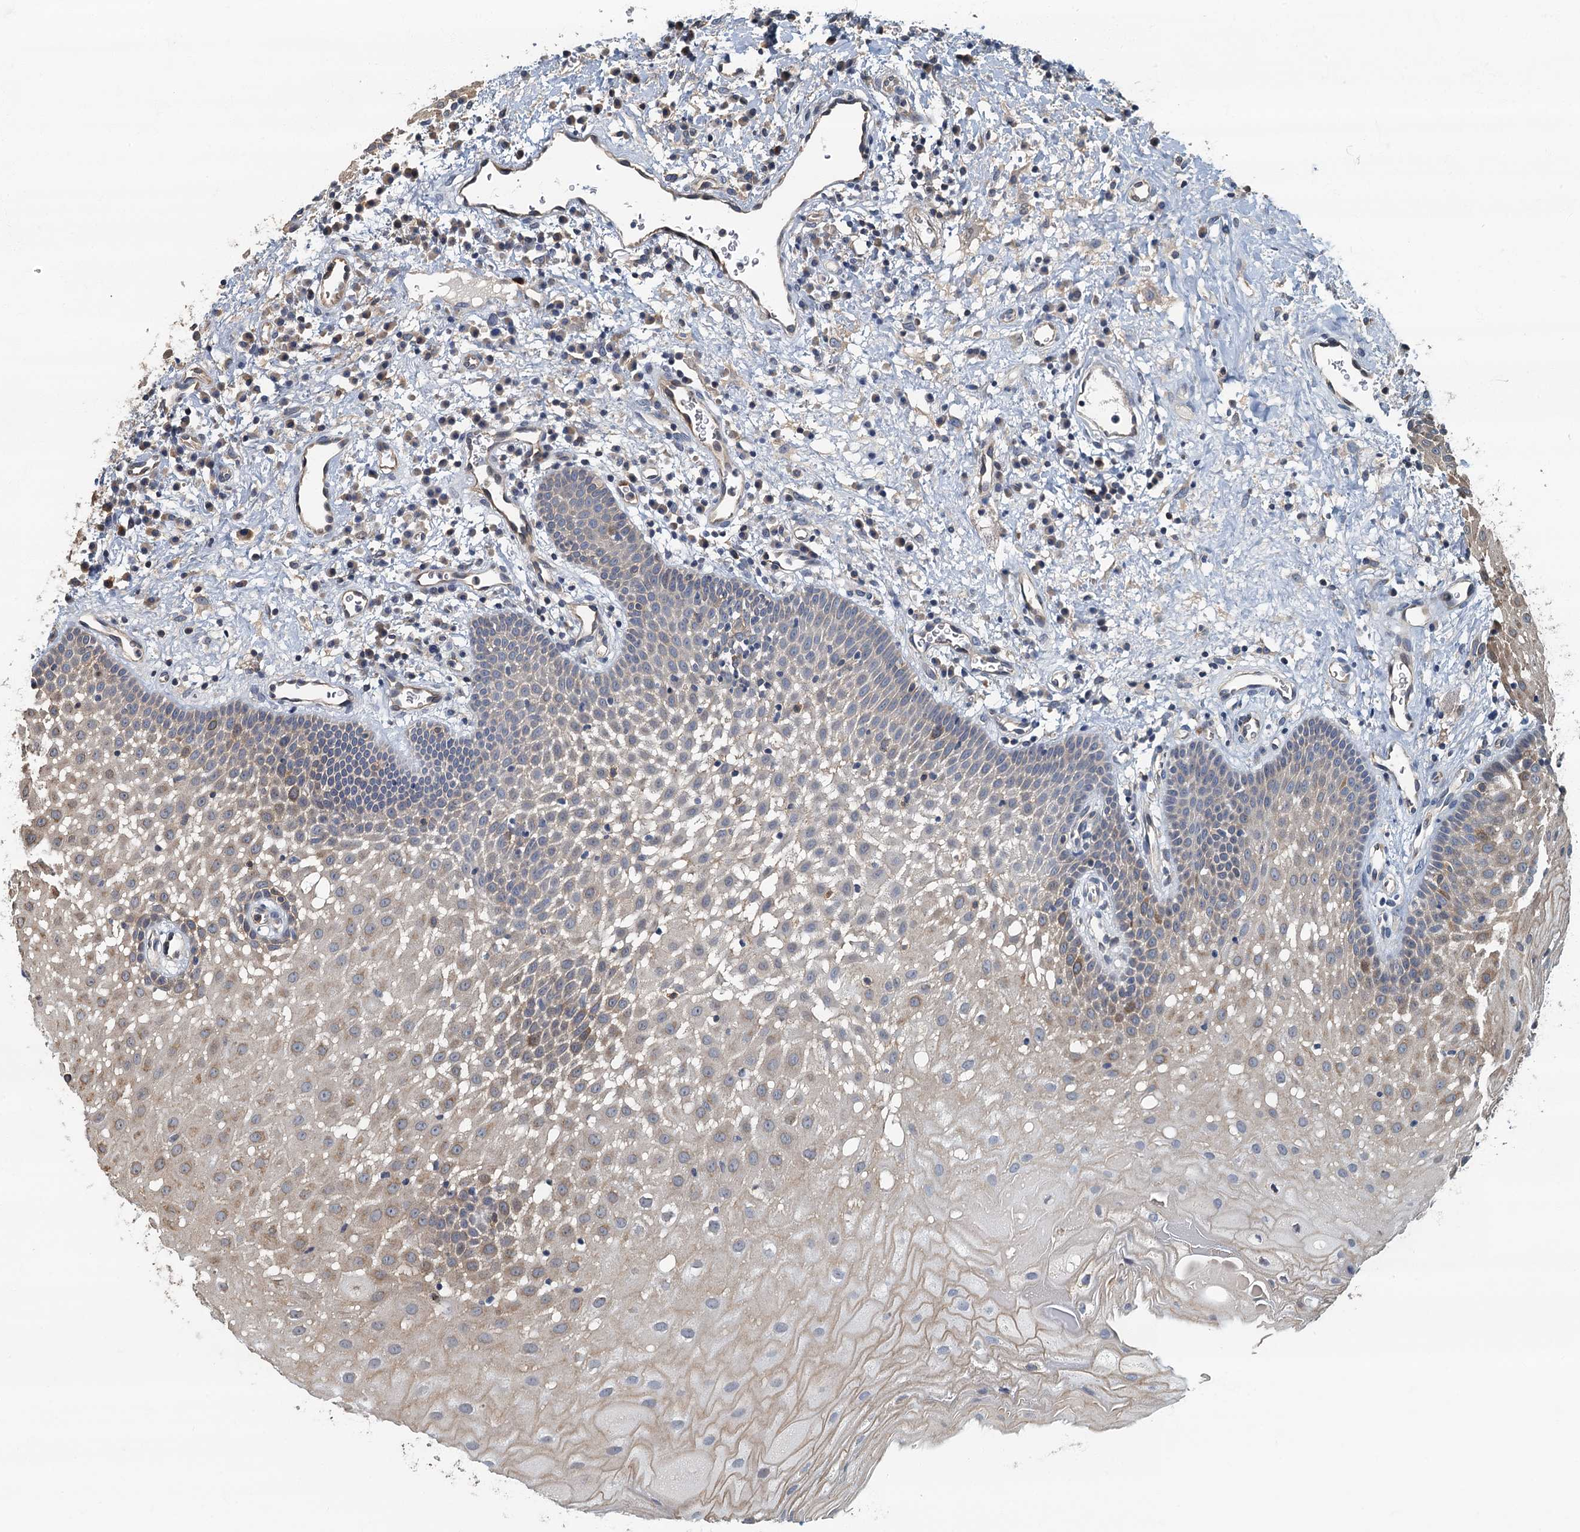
{"staining": {"intensity": "moderate", "quantity": "25%-75%", "location": "cytoplasmic/membranous"}, "tissue": "oral mucosa", "cell_type": "Squamous epithelial cells", "image_type": "normal", "snomed": [{"axis": "morphology", "description": "Normal tissue, NOS"}, {"axis": "topography", "description": "Oral tissue"}], "caption": "A photomicrograph of oral mucosa stained for a protein displays moderate cytoplasmic/membranous brown staining in squamous epithelial cells.", "gene": "CKAP2L", "patient": {"sex": "male", "age": 74}}